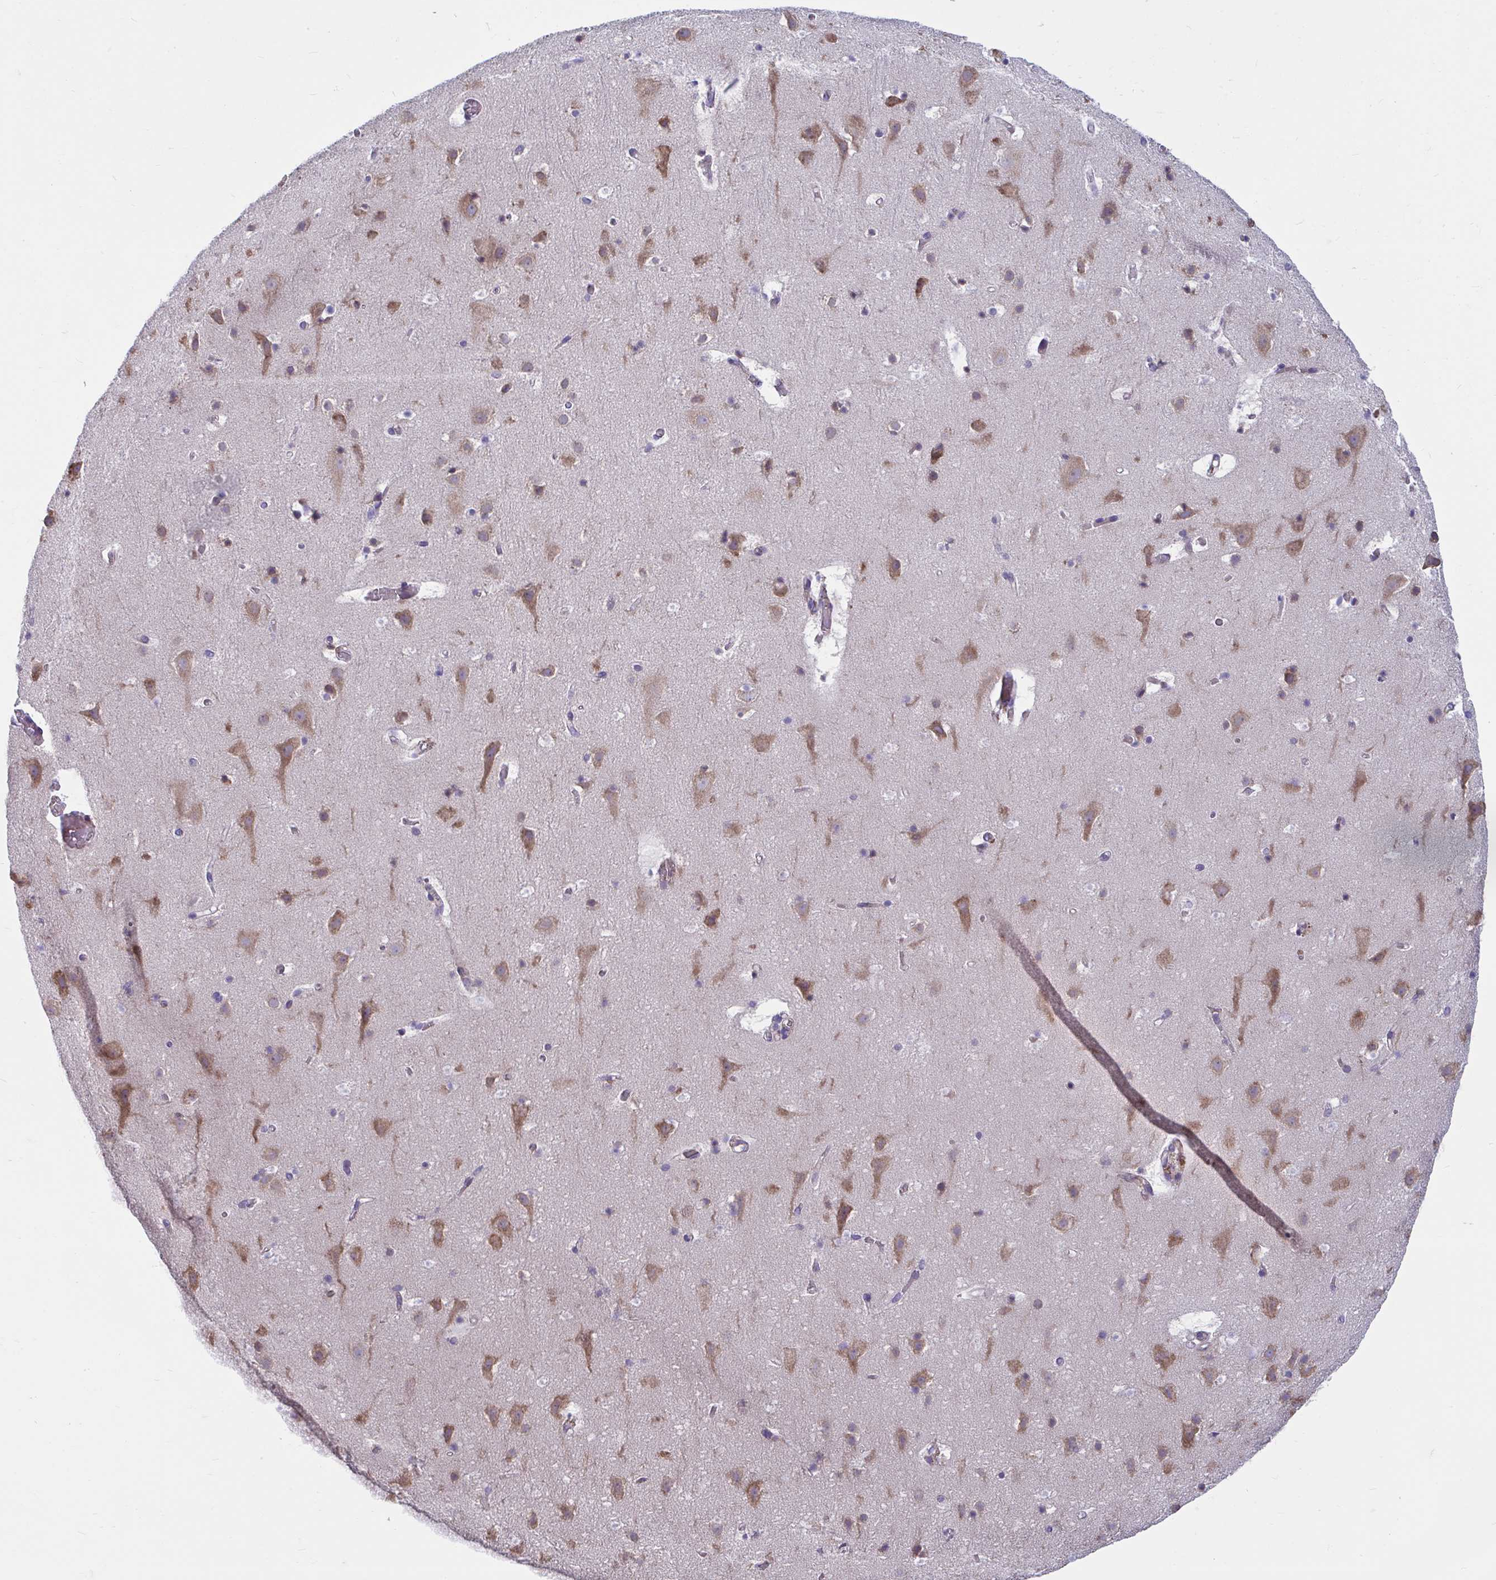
{"staining": {"intensity": "negative", "quantity": "none", "location": "none"}, "tissue": "cerebral cortex", "cell_type": "Endothelial cells", "image_type": "normal", "snomed": [{"axis": "morphology", "description": "Normal tissue, NOS"}, {"axis": "topography", "description": "Cerebral cortex"}], "caption": "Endothelial cells are negative for protein expression in benign human cerebral cortex. The staining was performed using DAB (3,3'-diaminobenzidine) to visualize the protein expression in brown, while the nuclei were stained in blue with hematoxylin (Magnification: 20x).", "gene": "WBP1", "patient": {"sex": "female", "age": 42}}